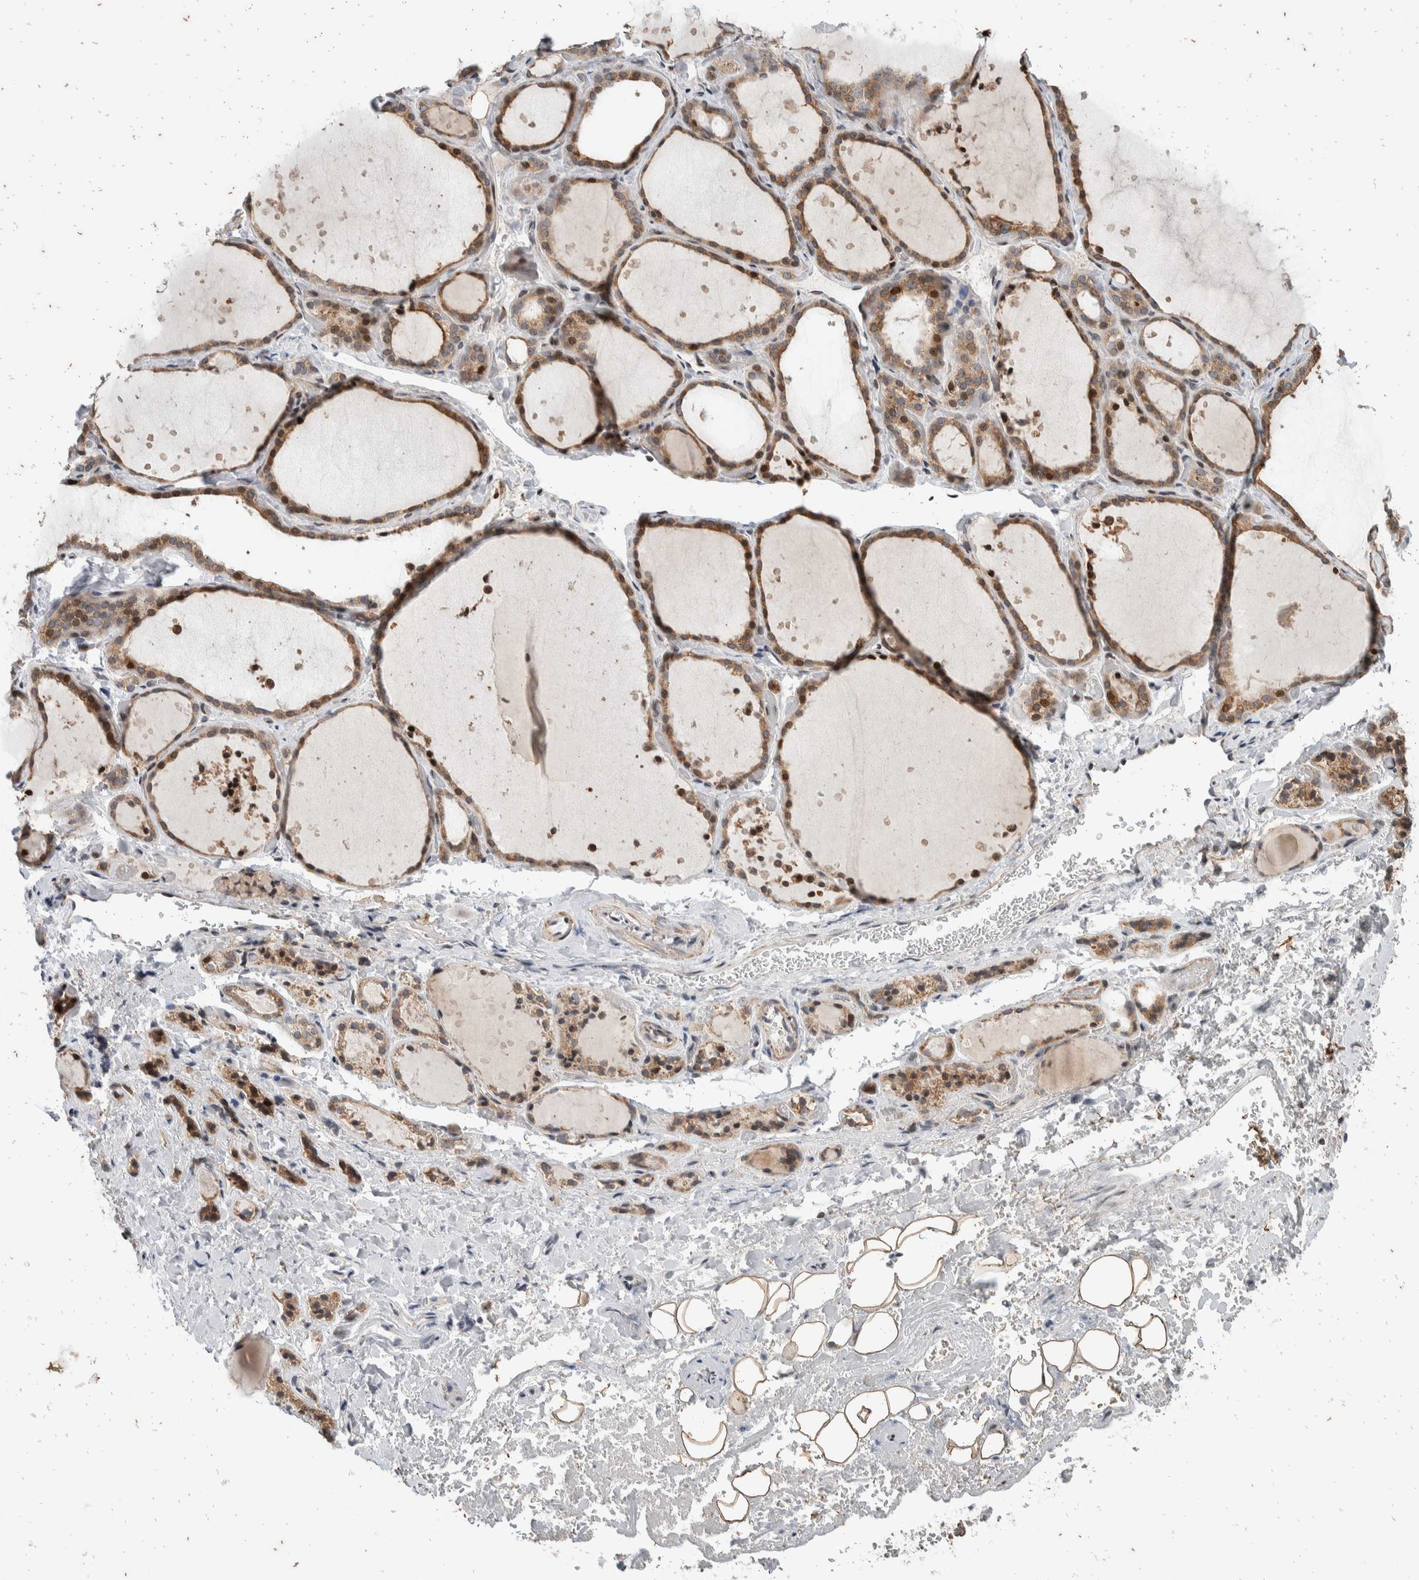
{"staining": {"intensity": "moderate", "quantity": ">75%", "location": "cytoplasmic/membranous,nuclear"}, "tissue": "thyroid gland", "cell_type": "Glandular cells", "image_type": "normal", "snomed": [{"axis": "morphology", "description": "Normal tissue, NOS"}, {"axis": "topography", "description": "Thyroid gland"}], "caption": "An immunohistochemistry photomicrograph of unremarkable tissue is shown. Protein staining in brown shows moderate cytoplasmic/membranous,nuclear positivity in thyroid gland within glandular cells. (brown staining indicates protein expression, while blue staining denotes nuclei).", "gene": "ATXN7L1", "patient": {"sex": "female", "age": 44}}